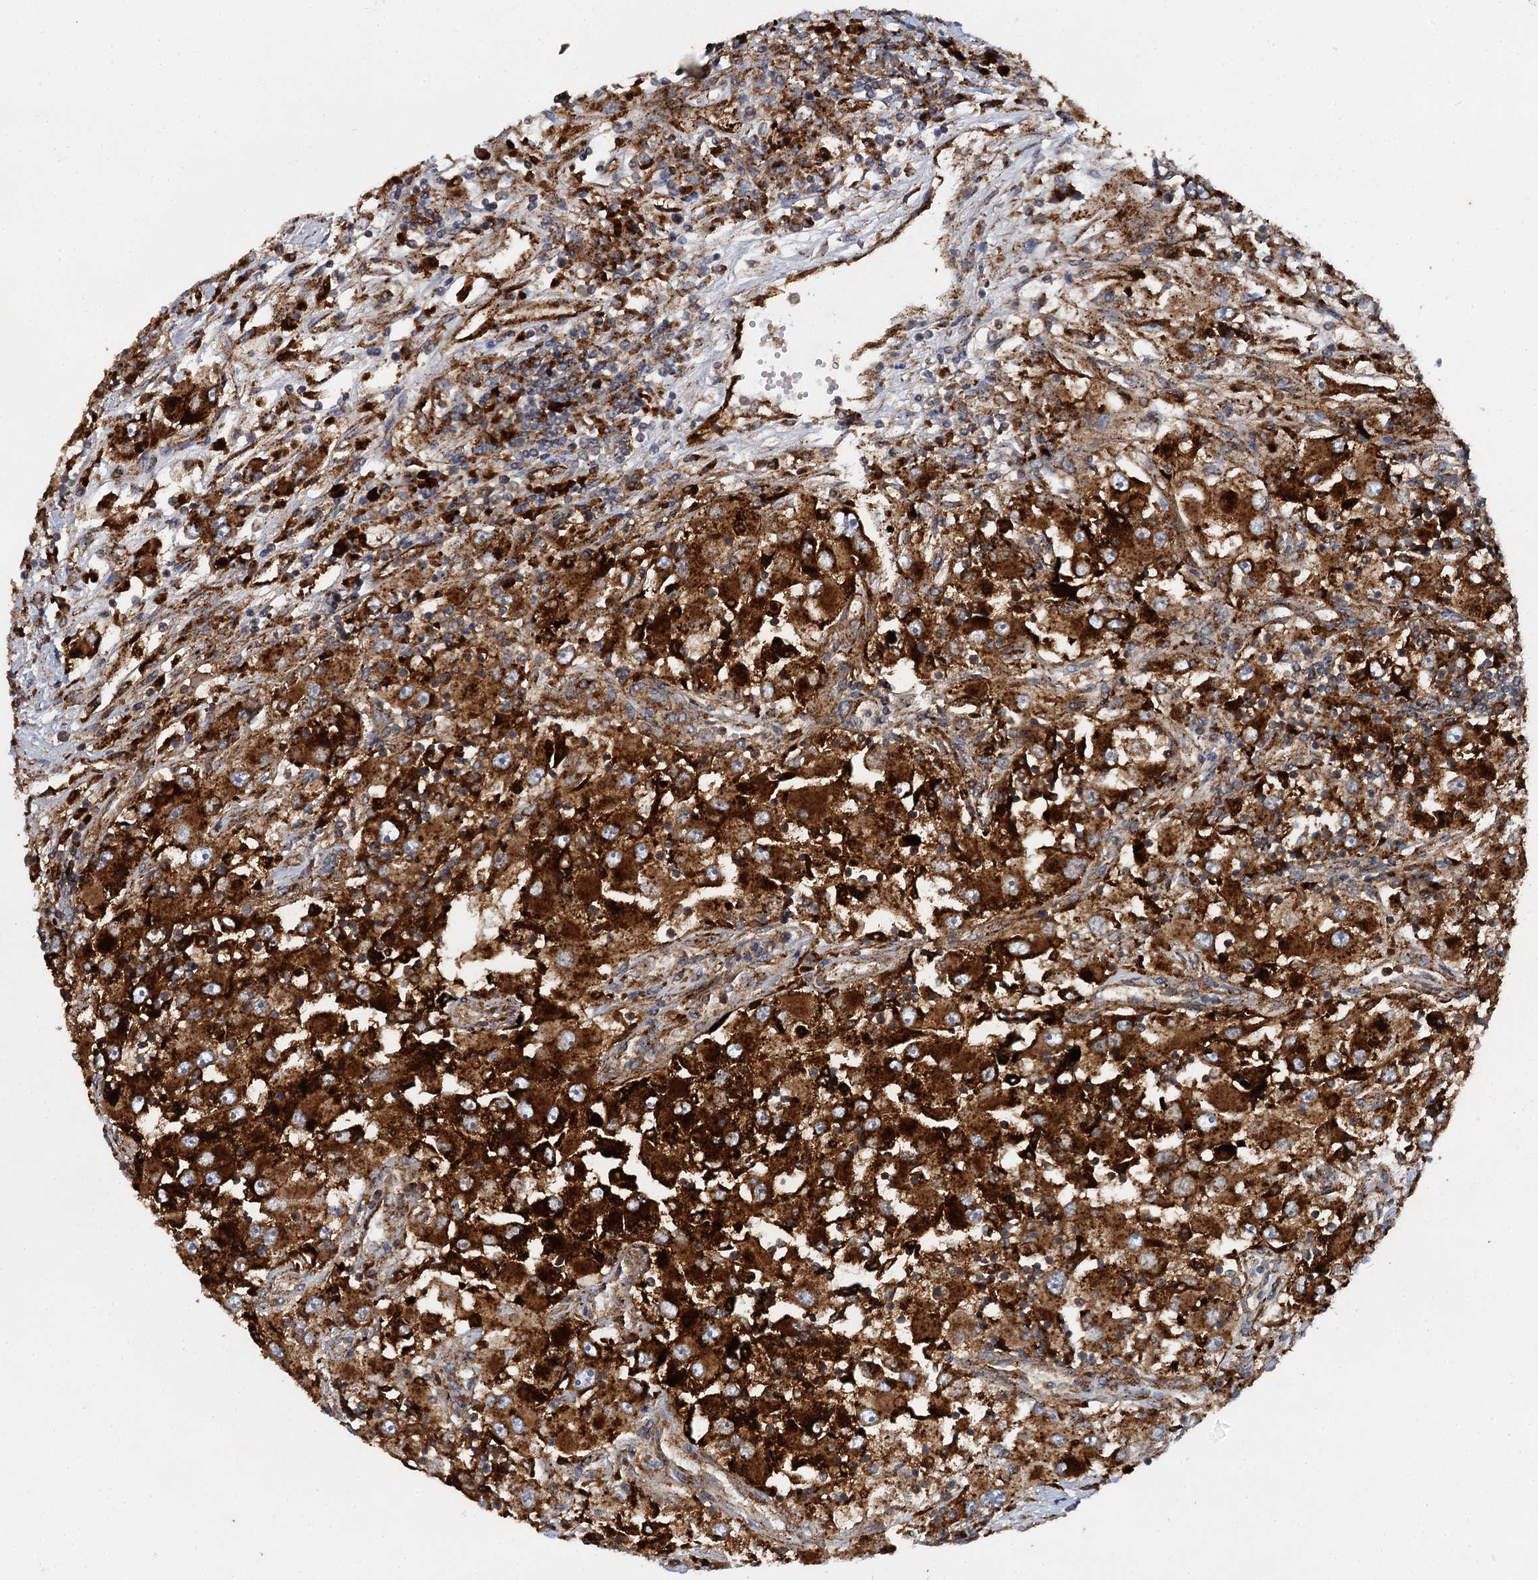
{"staining": {"intensity": "strong", "quantity": ">75%", "location": "cytoplasmic/membranous"}, "tissue": "renal cancer", "cell_type": "Tumor cells", "image_type": "cancer", "snomed": [{"axis": "morphology", "description": "Adenocarcinoma, NOS"}, {"axis": "topography", "description": "Kidney"}], "caption": "This photomicrograph exhibits IHC staining of human renal cancer, with high strong cytoplasmic/membranous expression in about >75% of tumor cells.", "gene": "GBA1", "patient": {"sex": "female", "age": 52}}